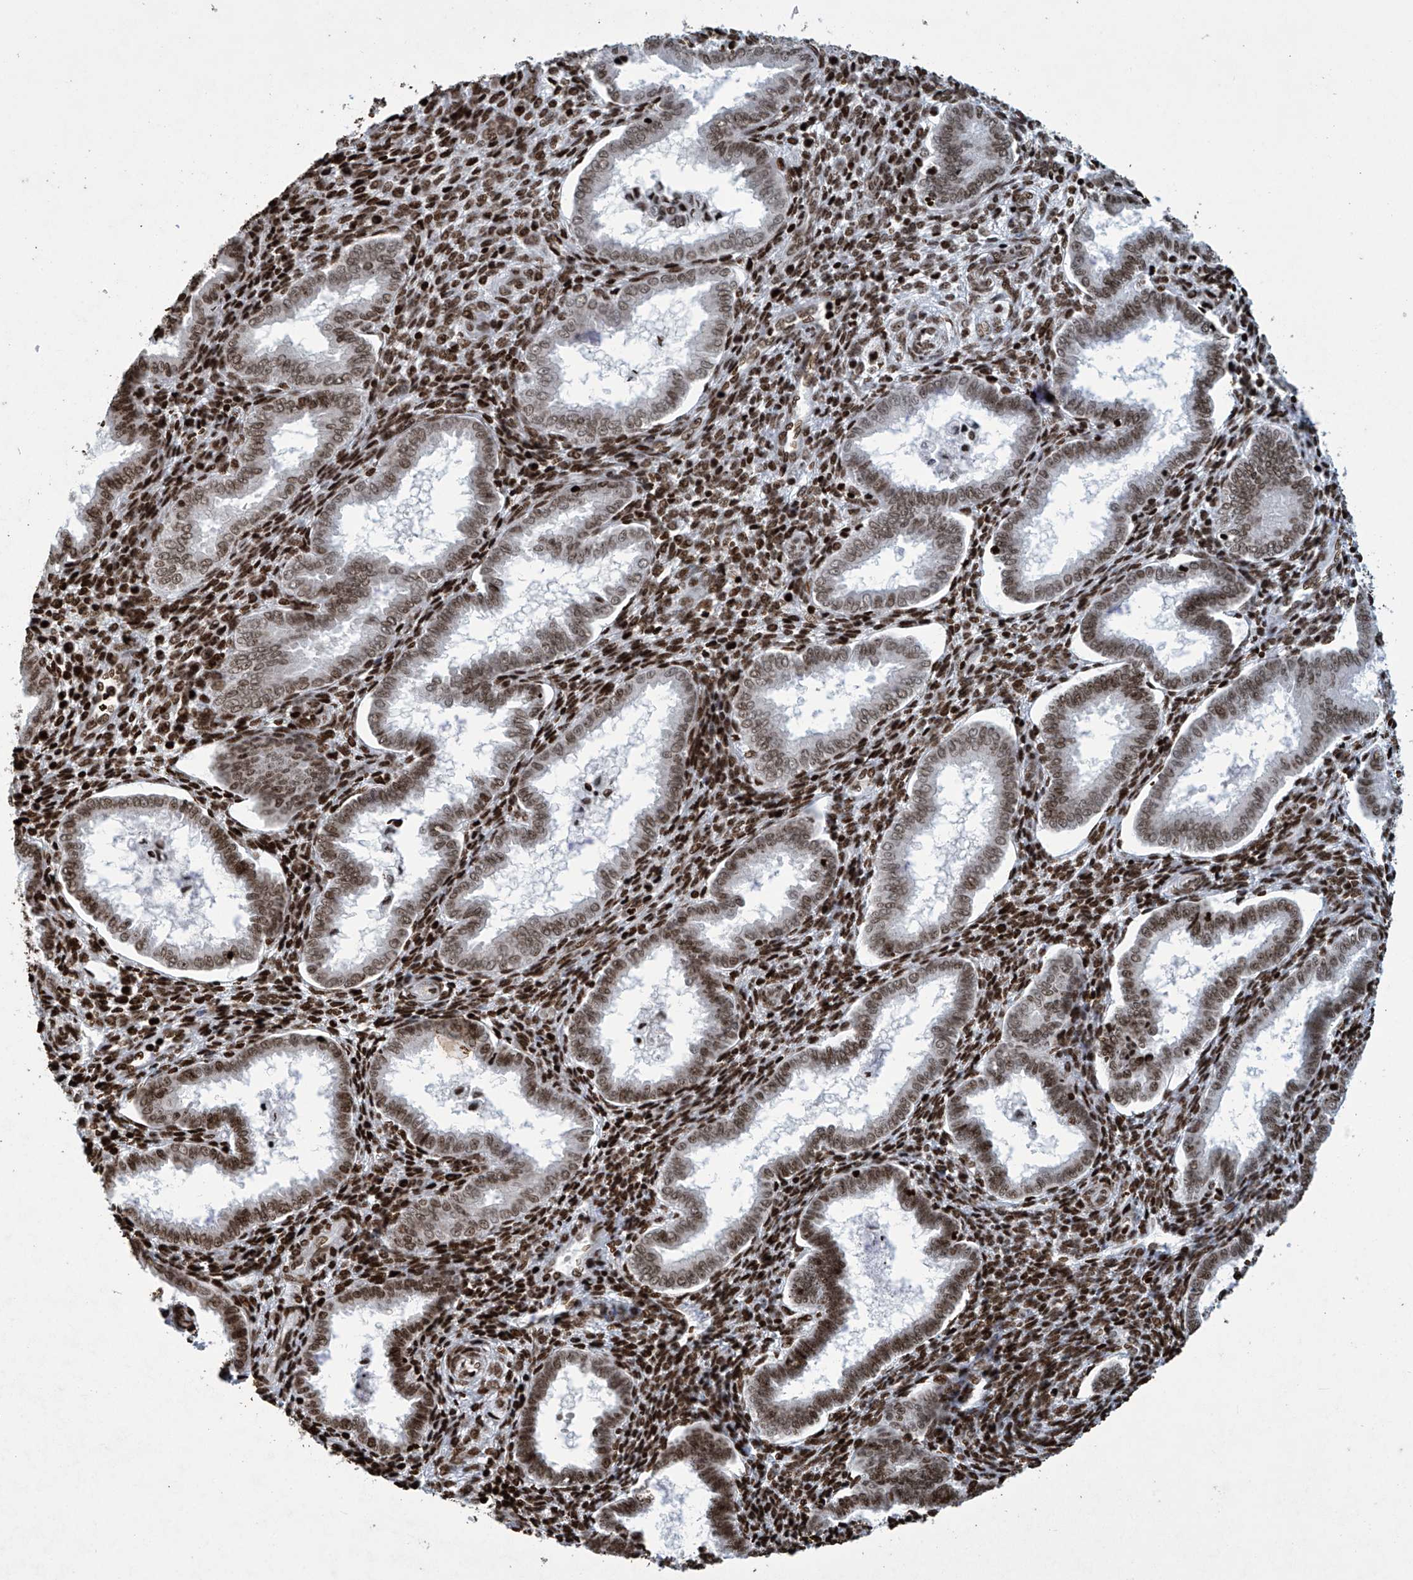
{"staining": {"intensity": "strong", "quantity": ">75%", "location": "nuclear"}, "tissue": "endometrium", "cell_type": "Cells in endometrial stroma", "image_type": "normal", "snomed": [{"axis": "morphology", "description": "Normal tissue, NOS"}, {"axis": "topography", "description": "Endometrium"}], "caption": "Protein positivity by immunohistochemistry (IHC) displays strong nuclear positivity in approximately >75% of cells in endometrial stroma in benign endometrium.", "gene": "H4C16", "patient": {"sex": "female", "age": 24}}